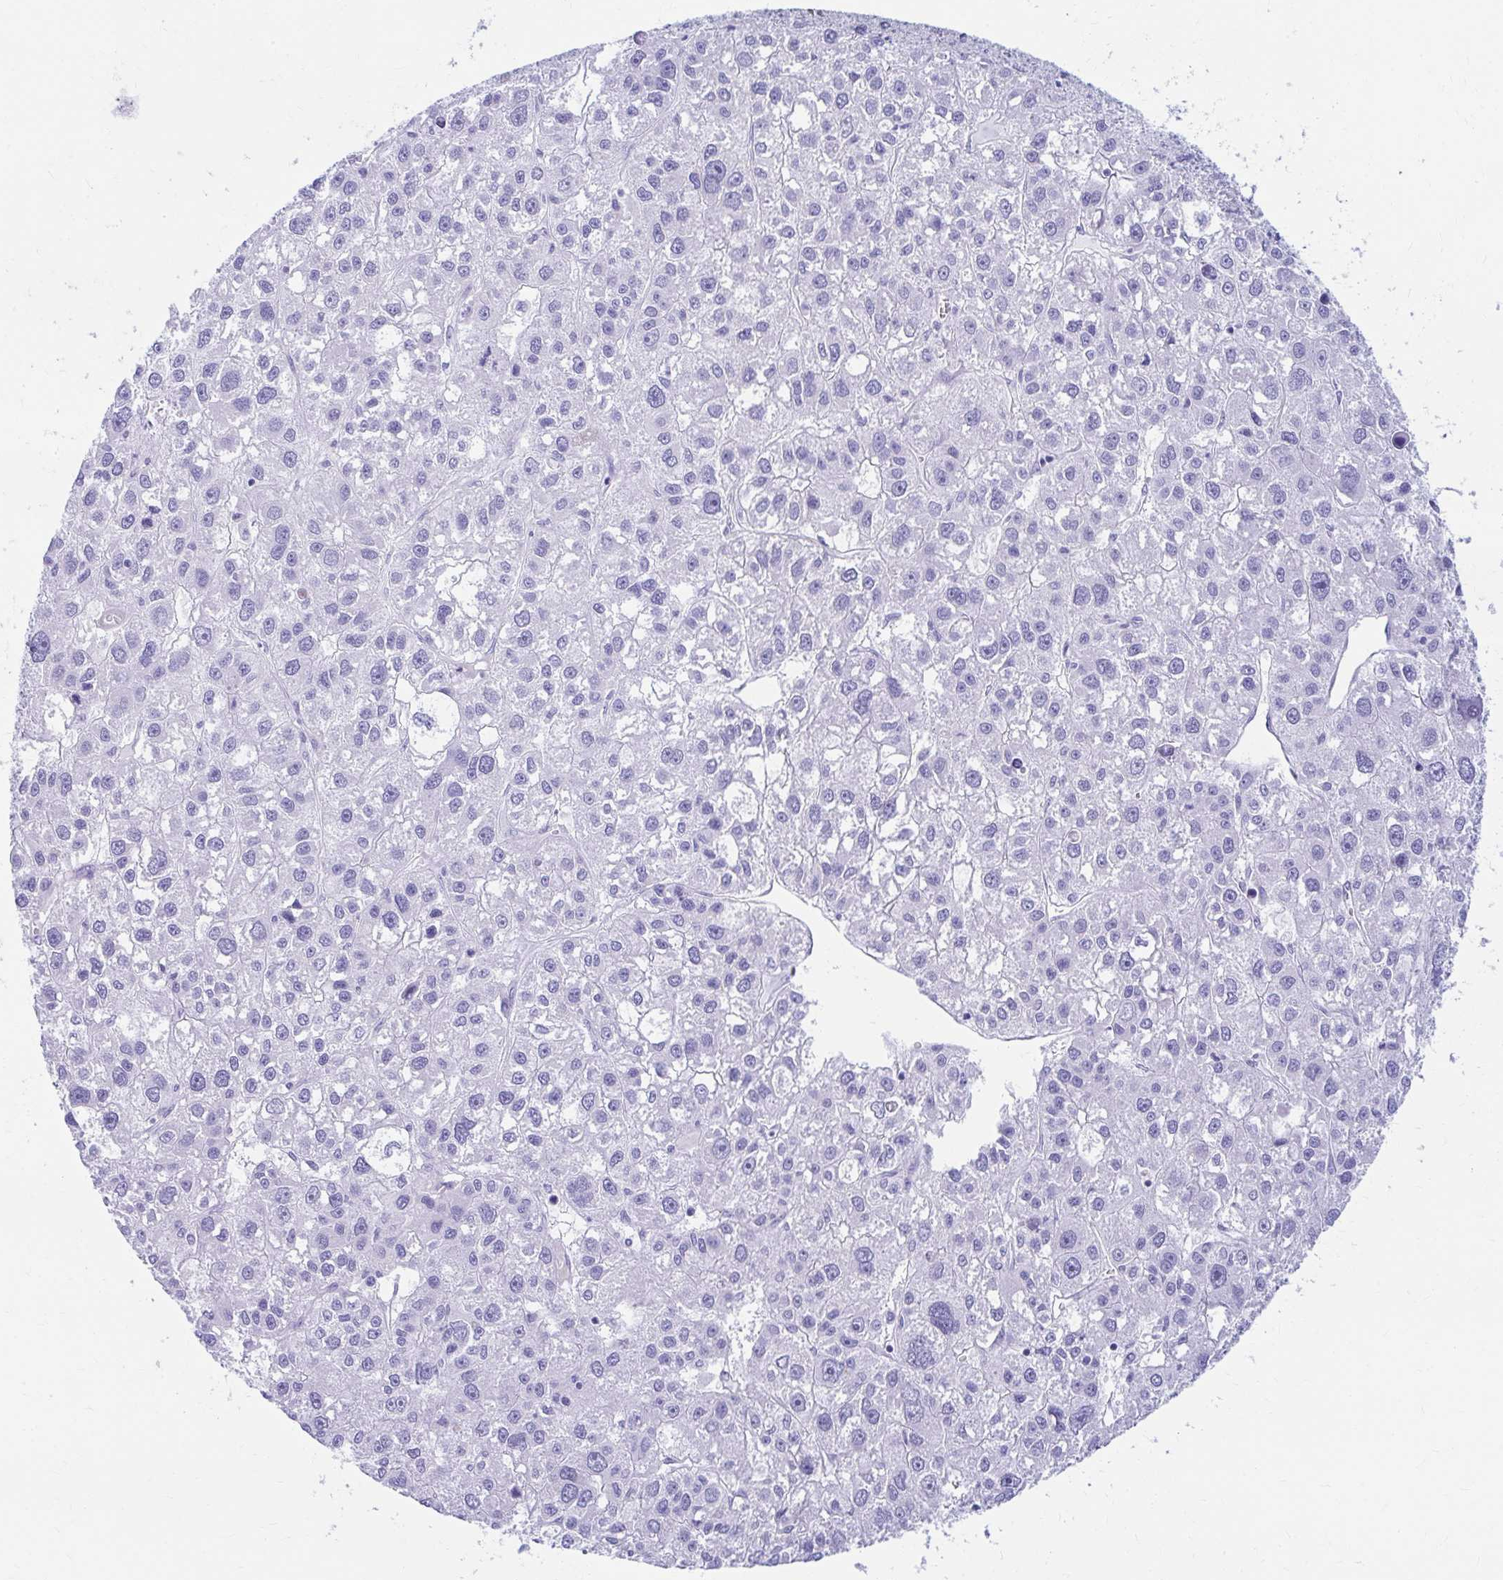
{"staining": {"intensity": "negative", "quantity": "none", "location": "none"}, "tissue": "liver cancer", "cell_type": "Tumor cells", "image_type": "cancer", "snomed": [{"axis": "morphology", "description": "Carcinoma, Hepatocellular, NOS"}, {"axis": "topography", "description": "Liver"}], "caption": "Tumor cells show no significant protein staining in hepatocellular carcinoma (liver).", "gene": "NSG2", "patient": {"sex": "male", "age": 73}}